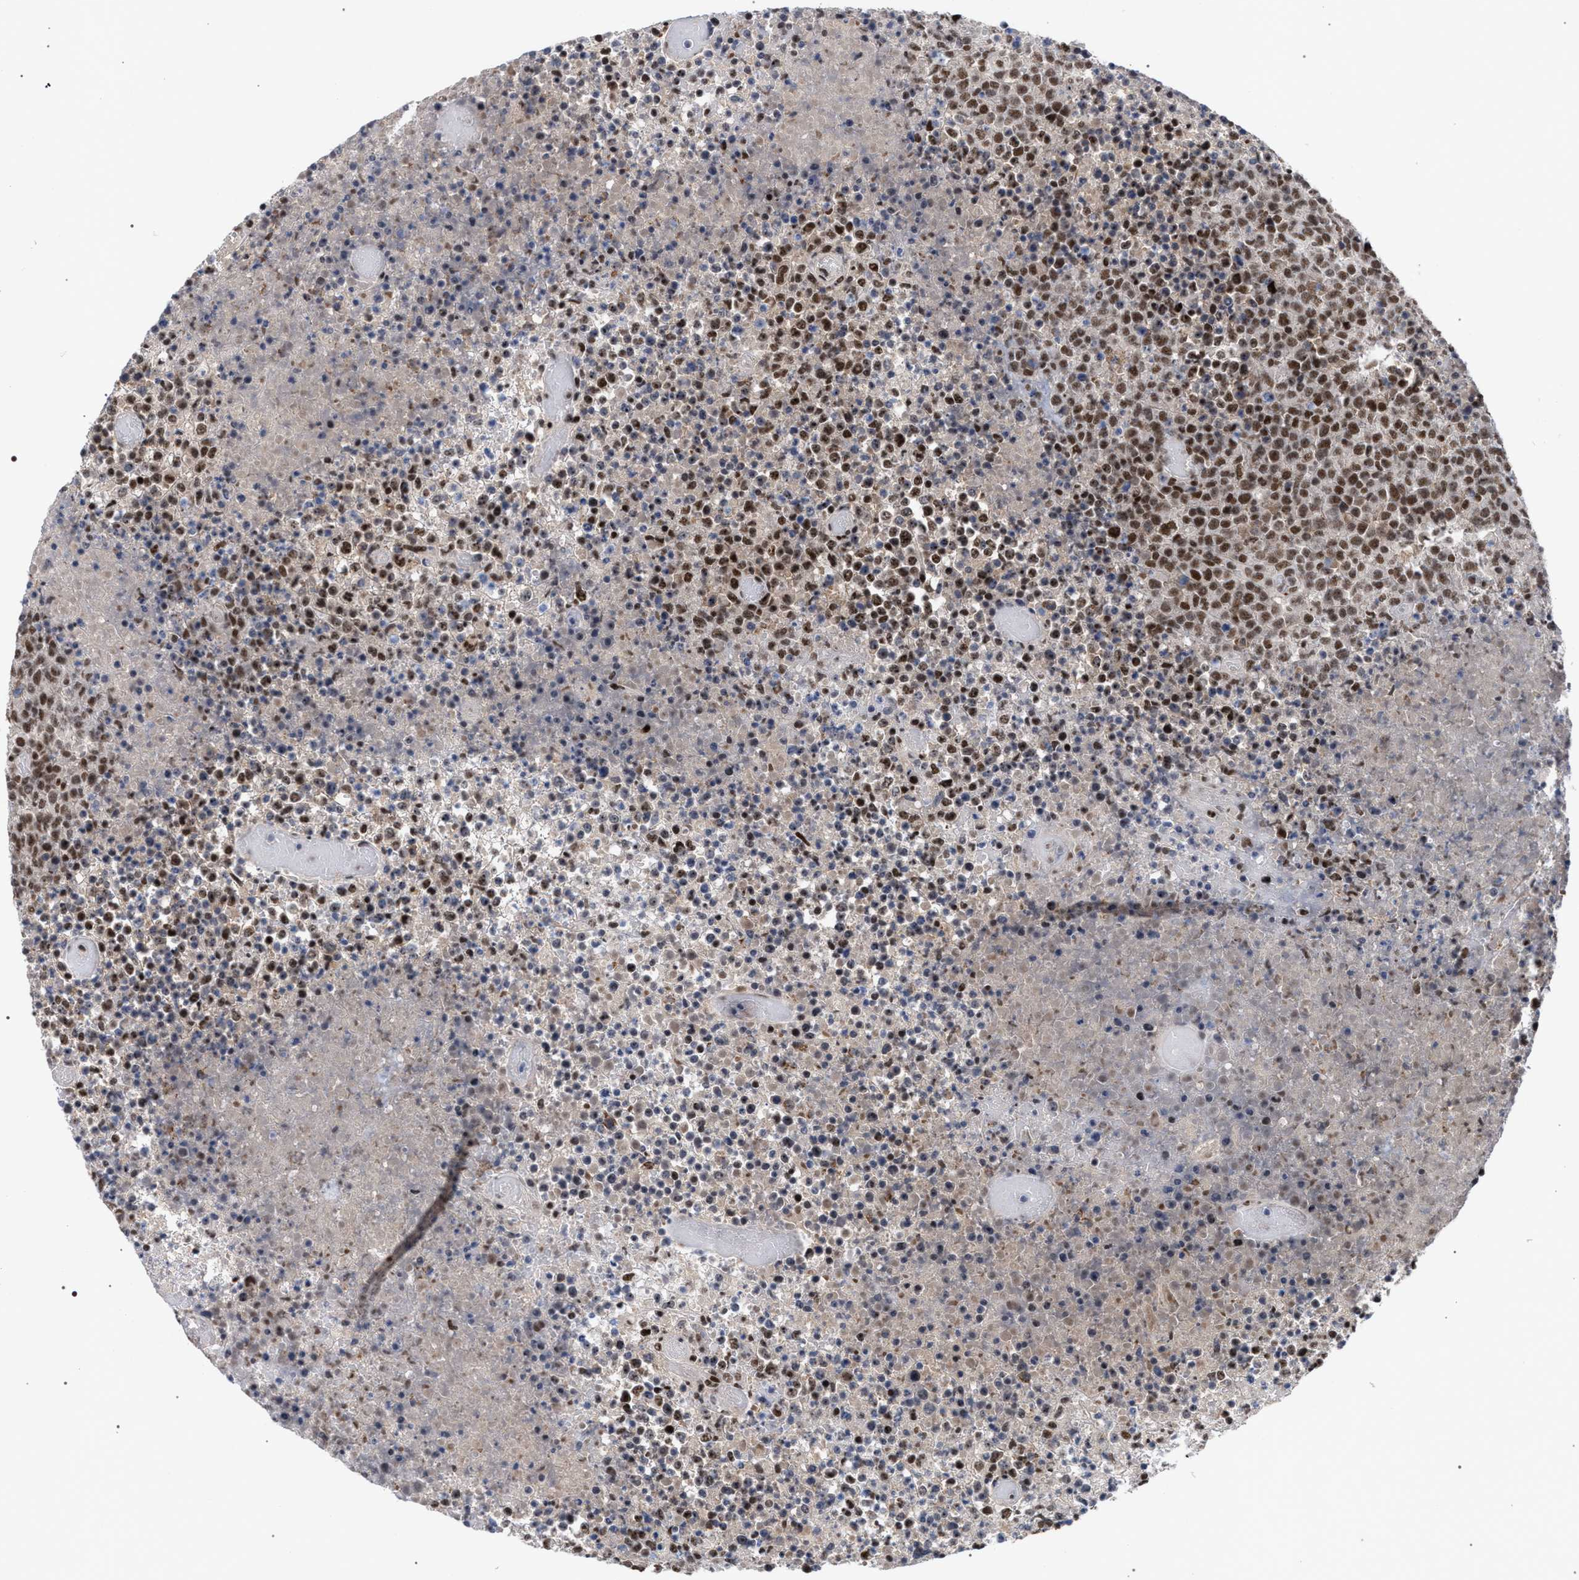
{"staining": {"intensity": "moderate", "quantity": ">75%", "location": "nuclear"}, "tissue": "lymphoma", "cell_type": "Tumor cells", "image_type": "cancer", "snomed": [{"axis": "morphology", "description": "Malignant lymphoma, non-Hodgkin's type, High grade"}, {"axis": "topography", "description": "Lymph node"}], "caption": "The immunohistochemical stain shows moderate nuclear positivity in tumor cells of high-grade malignant lymphoma, non-Hodgkin's type tissue.", "gene": "SCAF4", "patient": {"sex": "male", "age": 13}}